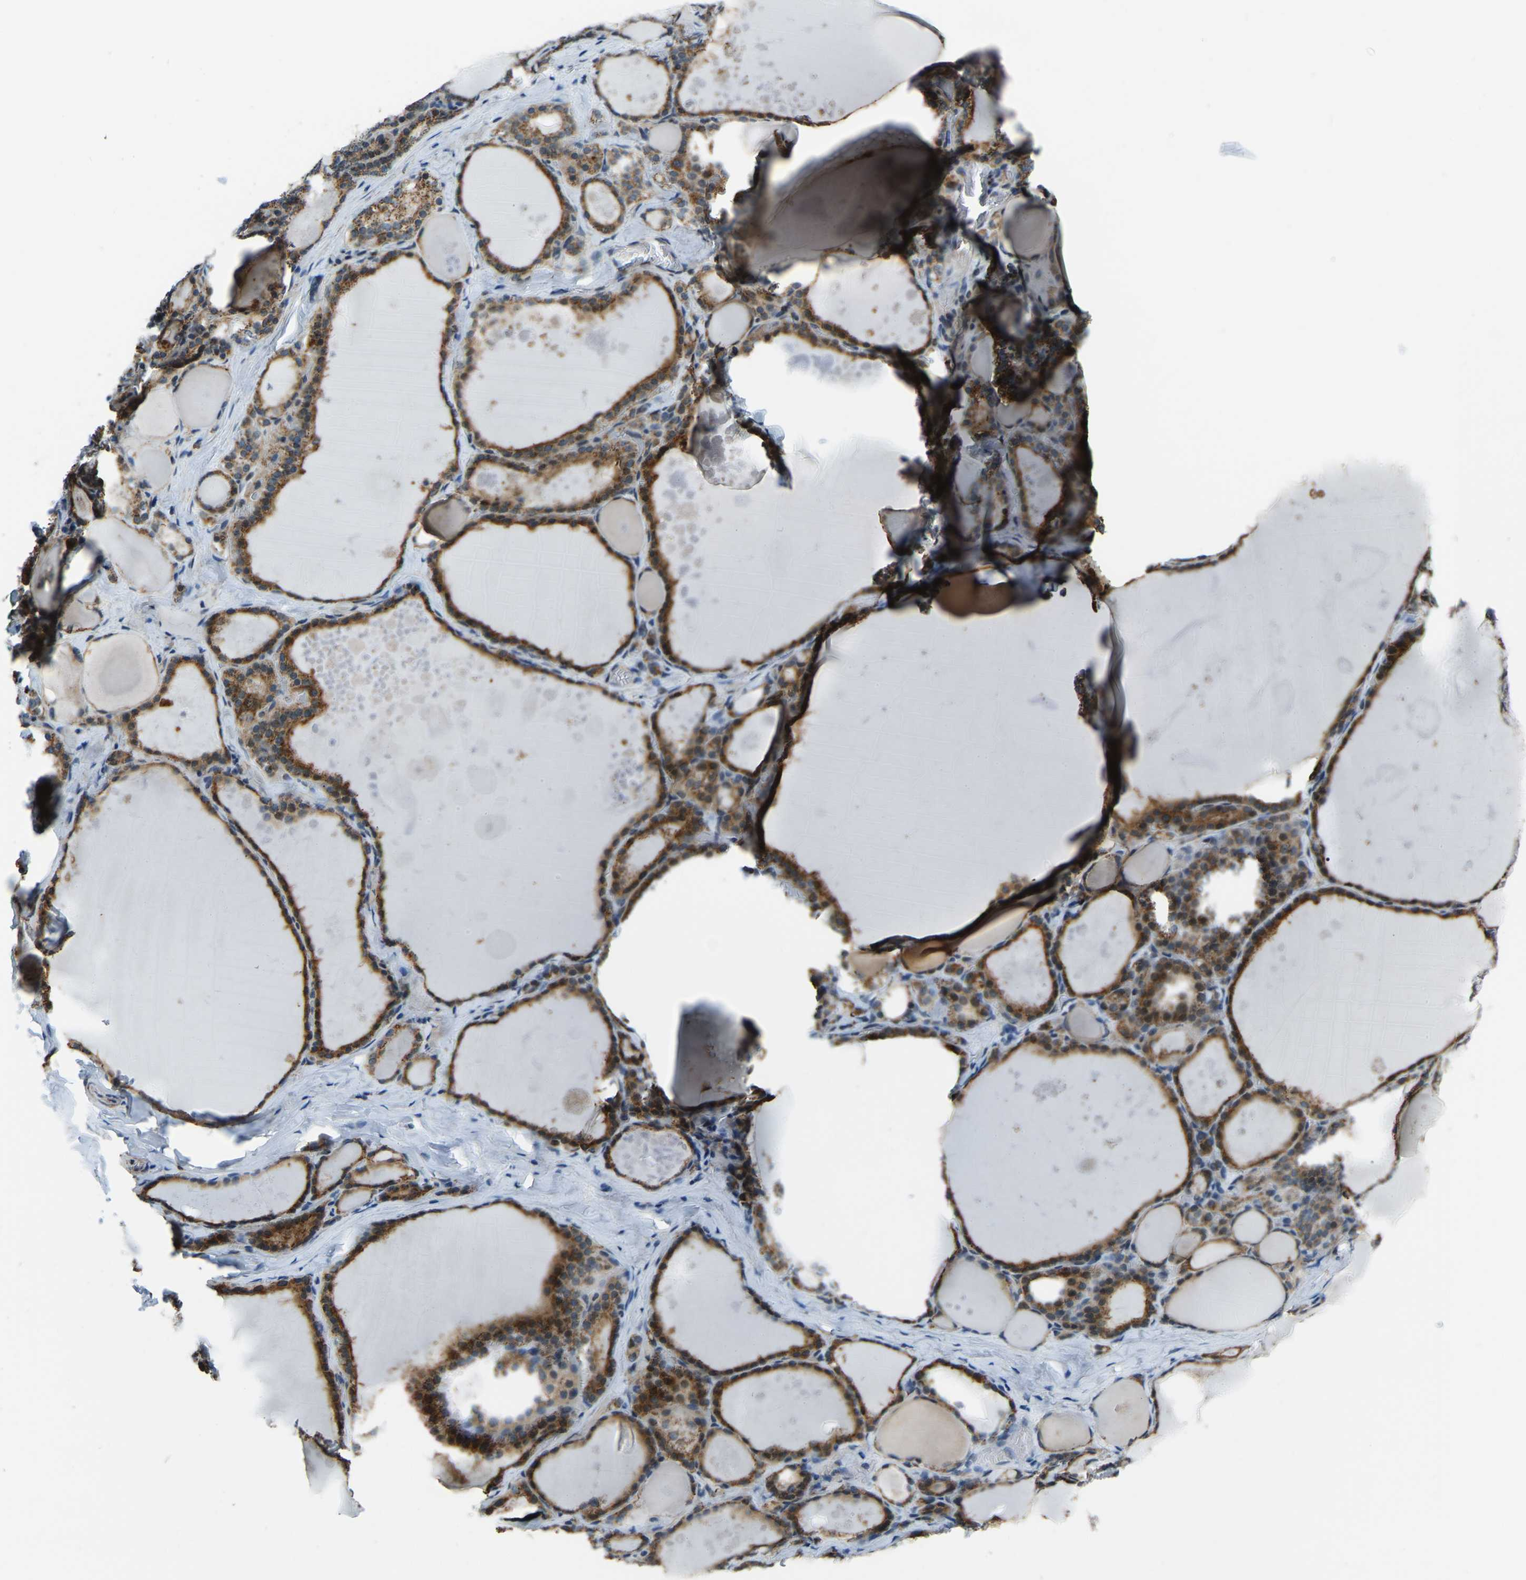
{"staining": {"intensity": "strong", "quantity": ">75%", "location": "cytoplasmic/membranous"}, "tissue": "thyroid gland", "cell_type": "Glandular cells", "image_type": "normal", "snomed": [{"axis": "morphology", "description": "Normal tissue, NOS"}, {"axis": "topography", "description": "Thyroid gland"}], "caption": "About >75% of glandular cells in unremarkable human thyroid gland show strong cytoplasmic/membranous protein staining as visualized by brown immunohistochemical staining.", "gene": "RBM33", "patient": {"sex": "male", "age": 56}}